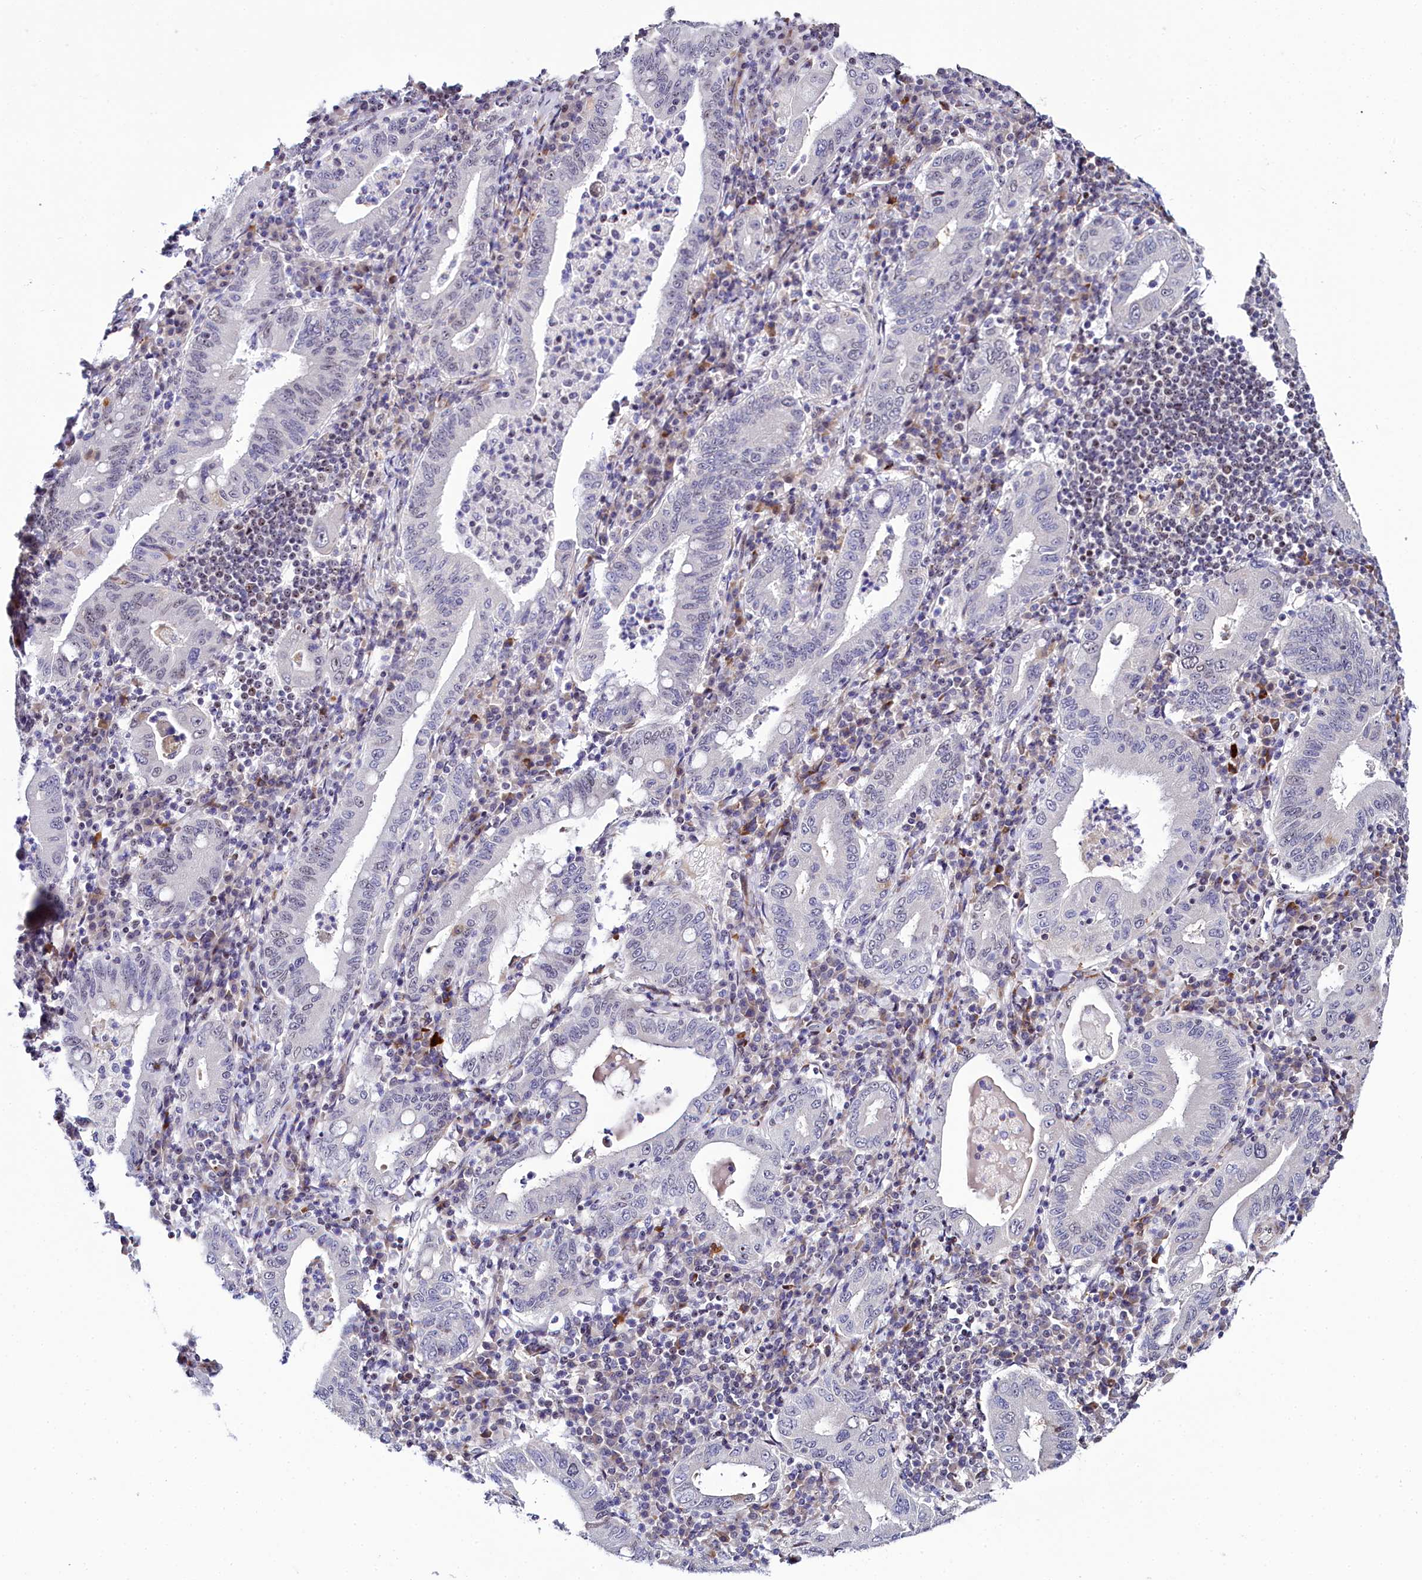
{"staining": {"intensity": "moderate", "quantity": "<25%", "location": "nuclear"}, "tissue": "stomach cancer", "cell_type": "Tumor cells", "image_type": "cancer", "snomed": [{"axis": "morphology", "description": "Normal tissue, NOS"}, {"axis": "morphology", "description": "Adenocarcinoma, NOS"}, {"axis": "topography", "description": "Esophagus"}, {"axis": "topography", "description": "Stomach, upper"}, {"axis": "topography", "description": "Peripheral nerve tissue"}], "caption": "Tumor cells demonstrate low levels of moderate nuclear positivity in about <25% of cells in adenocarcinoma (stomach).", "gene": "TCOF1", "patient": {"sex": "male", "age": 62}}